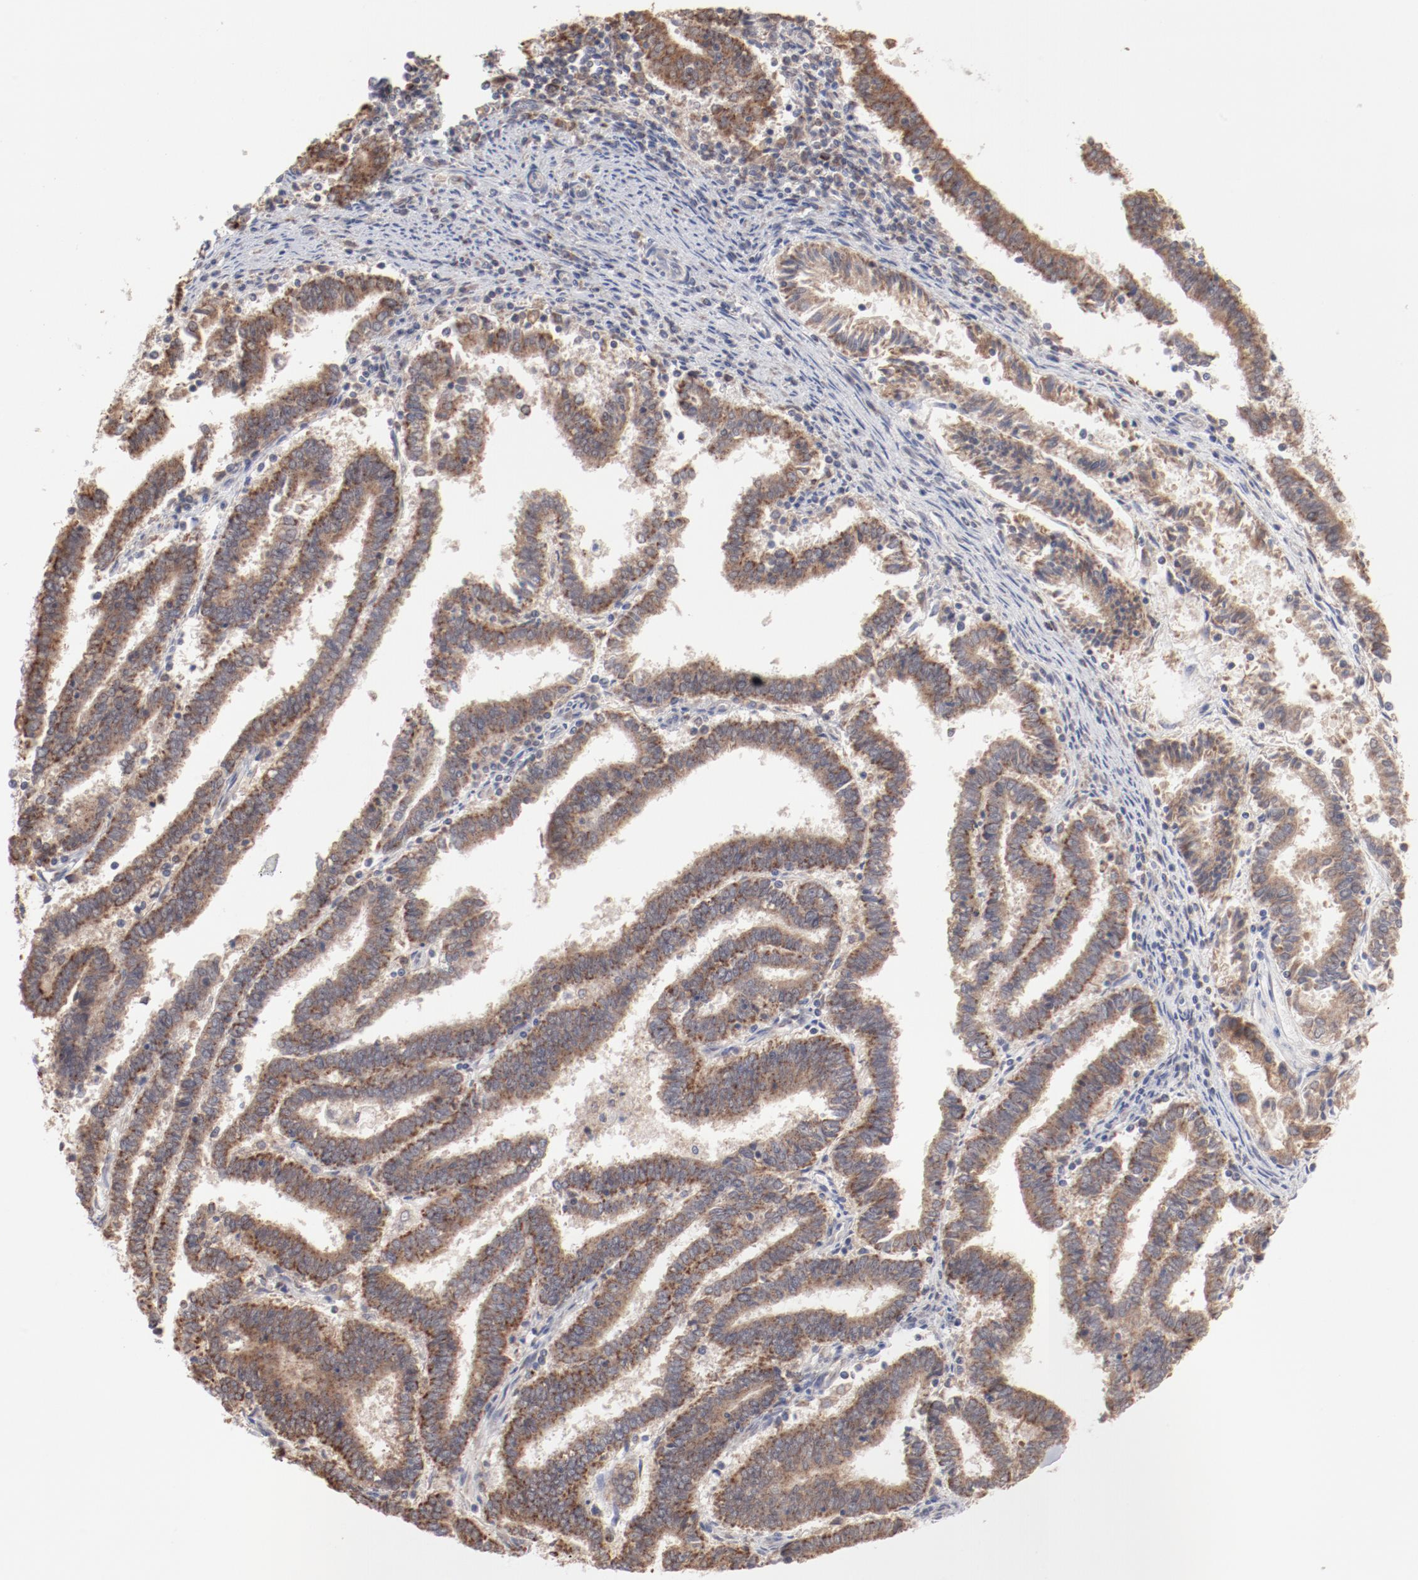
{"staining": {"intensity": "moderate", "quantity": ">75%", "location": "cytoplasmic/membranous"}, "tissue": "endometrial cancer", "cell_type": "Tumor cells", "image_type": "cancer", "snomed": [{"axis": "morphology", "description": "Adenocarcinoma, NOS"}, {"axis": "topography", "description": "Uterus"}], "caption": "Moderate cytoplasmic/membranous protein positivity is seen in approximately >75% of tumor cells in adenocarcinoma (endometrial).", "gene": "PPFIBP2", "patient": {"sex": "female", "age": 83}}